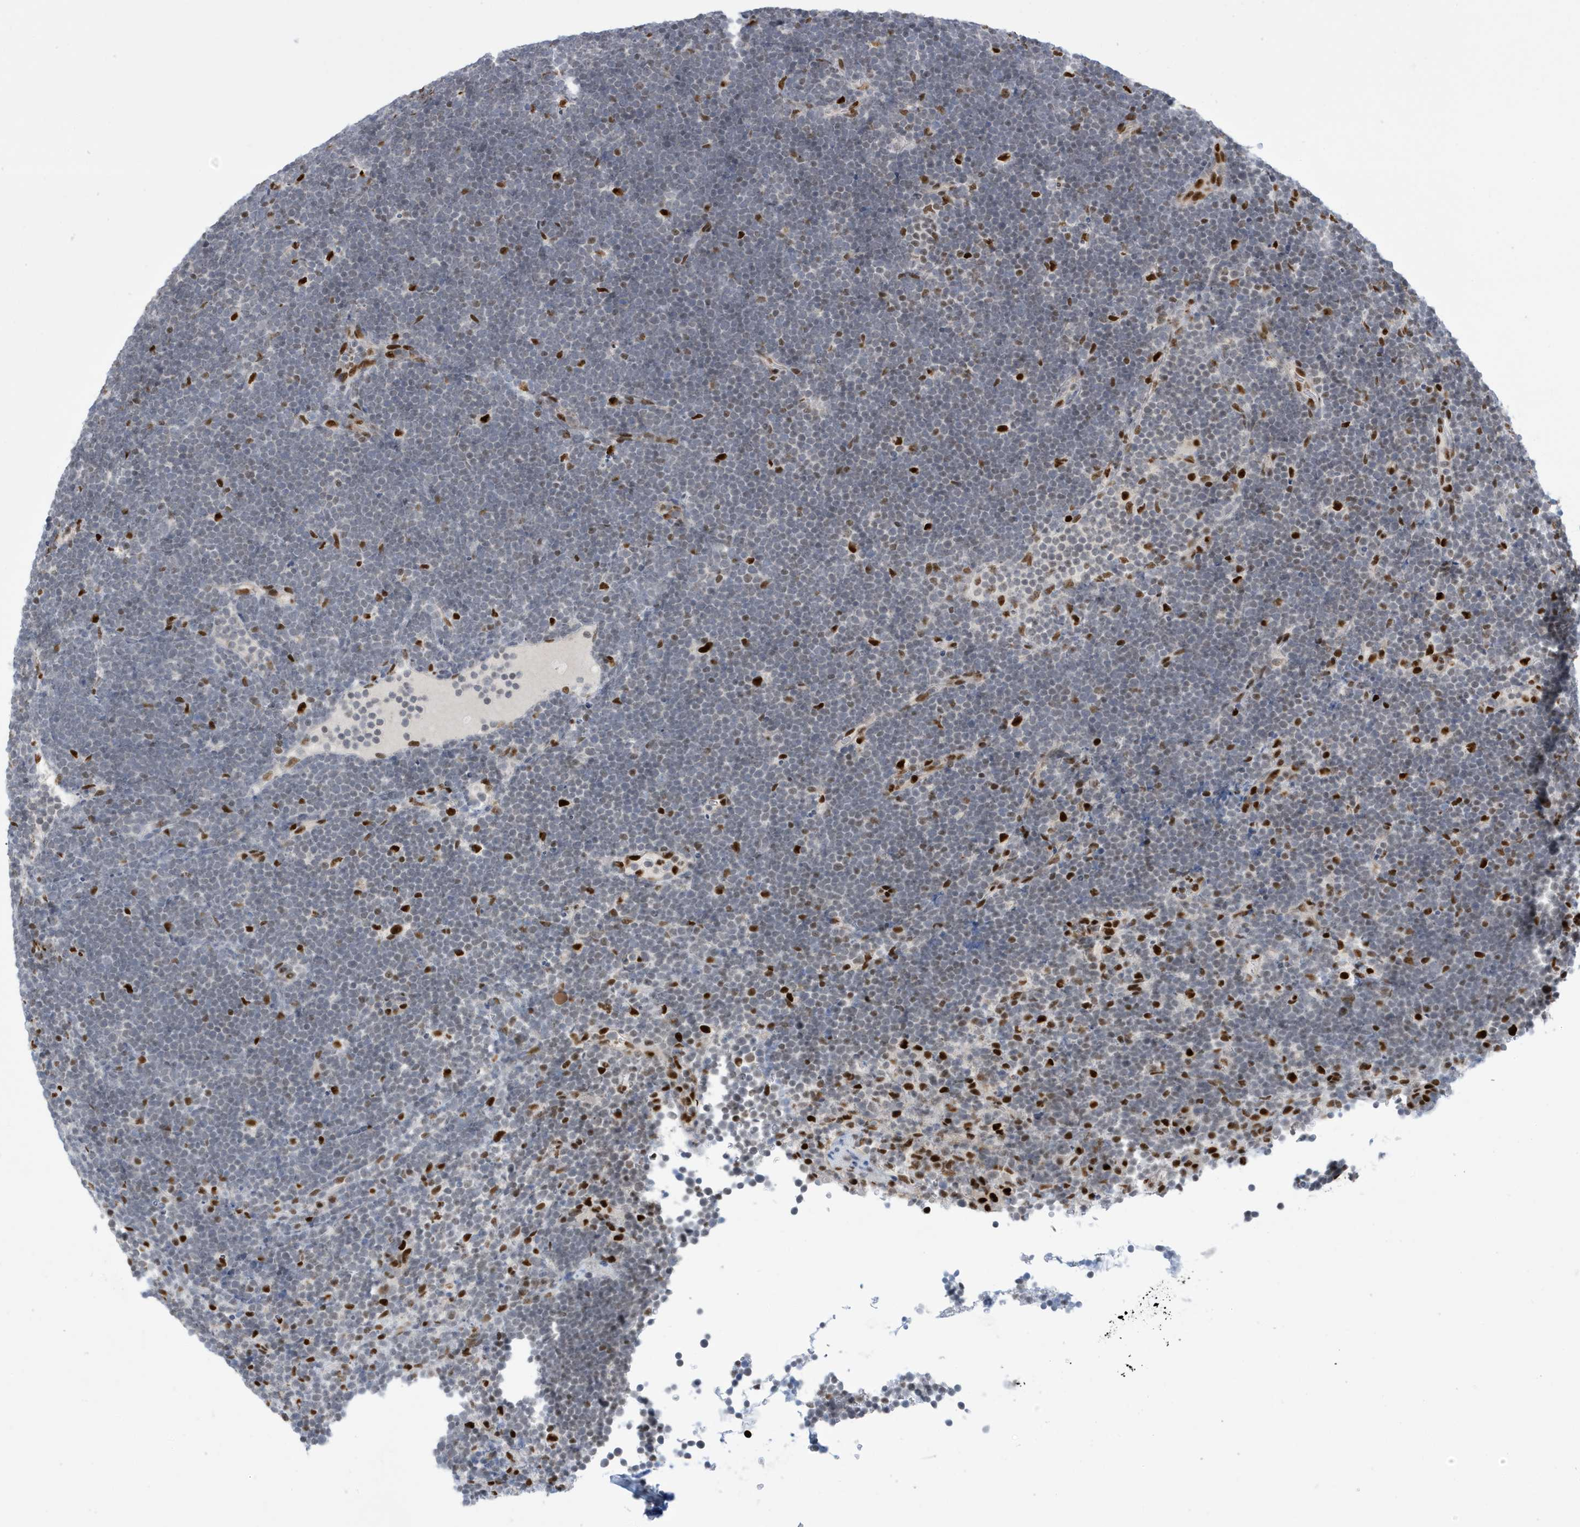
{"staining": {"intensity": "strong", "quantity": "<25%", "location": "nuclear"}, "tissue": "lymphoma", "cell_type": "Tumor cells", "image_type": "cancer", "snomed": [{"axis": "morphology", "description": "Malignant lymphoma, non-Hodgkin's type, High grade"}, {"axis": "topography", "description": "Lymph node"}], "caption": "Immunohistochemistry of lymphoma demonstrates medium levels of strong nuclear positivity in about <25% of tumor cells. (Brightfield microscopy of DAB IHC at high magnification).", "gene": "PCYT1A", "patient": {"sex": "male", "age": 13}}